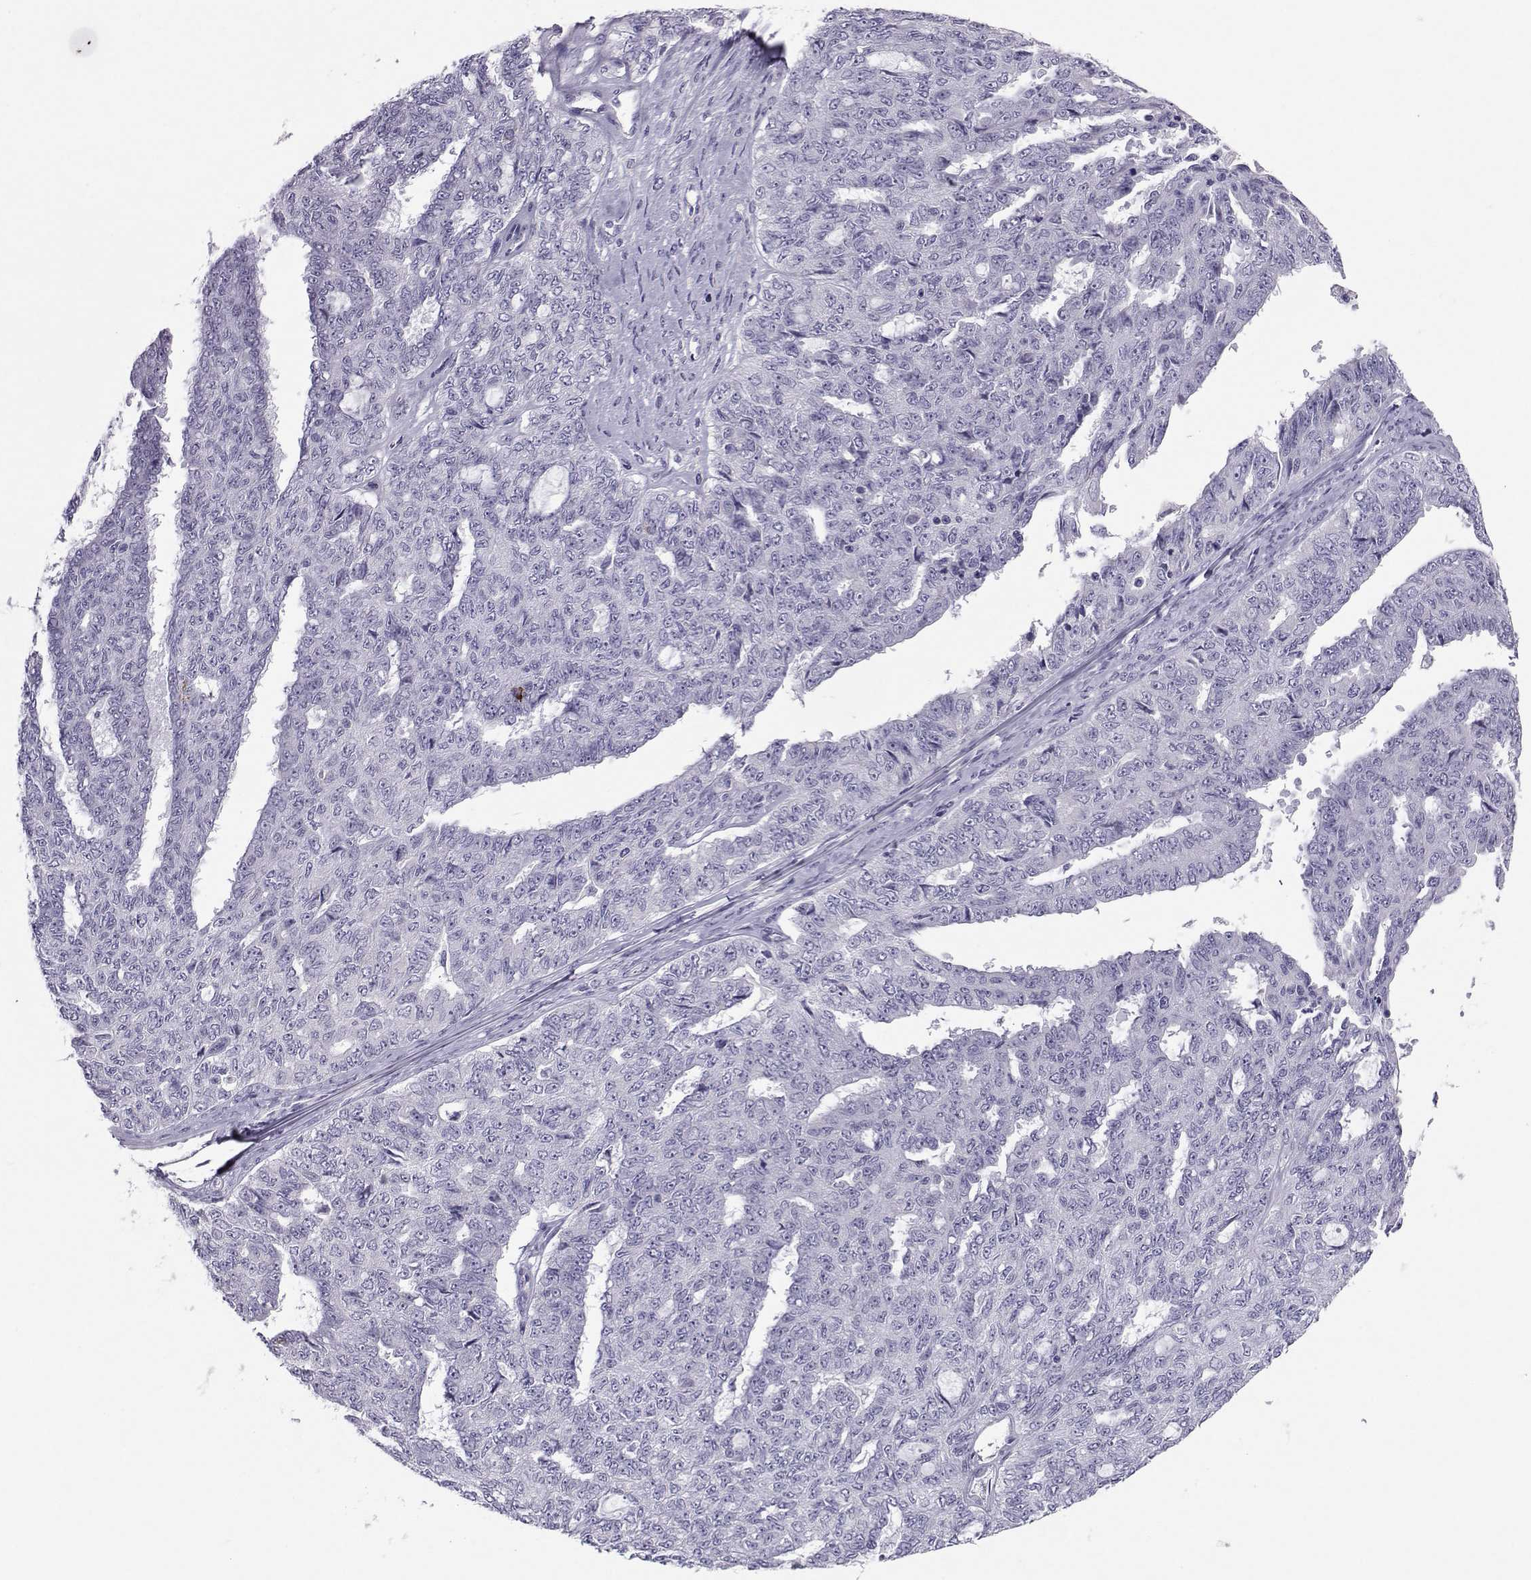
{"staining": {"intensity": "negative", "quantity": "none", "location": "none"}, "tissue": "ovarian cancer", "cell_type": "Tumor cells", "image_type": "cancer", "snomed": [{"axis": "morphology", "description": "Cystadenocarcinoma, serous, NOS"}, {"axis": "topography", "description": "Ovary"}], "caption": "High magnification brightfield microscopy of serous cystadenocarcinoma (ovarian) stained with DAB (brown) and counterstained with hematoxylin (blue): tumor cells show no significant positivity. (DAB (3,3'-diaminobenzidine) immunohistochemistry (IHC) visualized using brightfield microscopy, high magnification).", "gene": "TRPM7", "patient": {"sex": "female", "age": 71}}